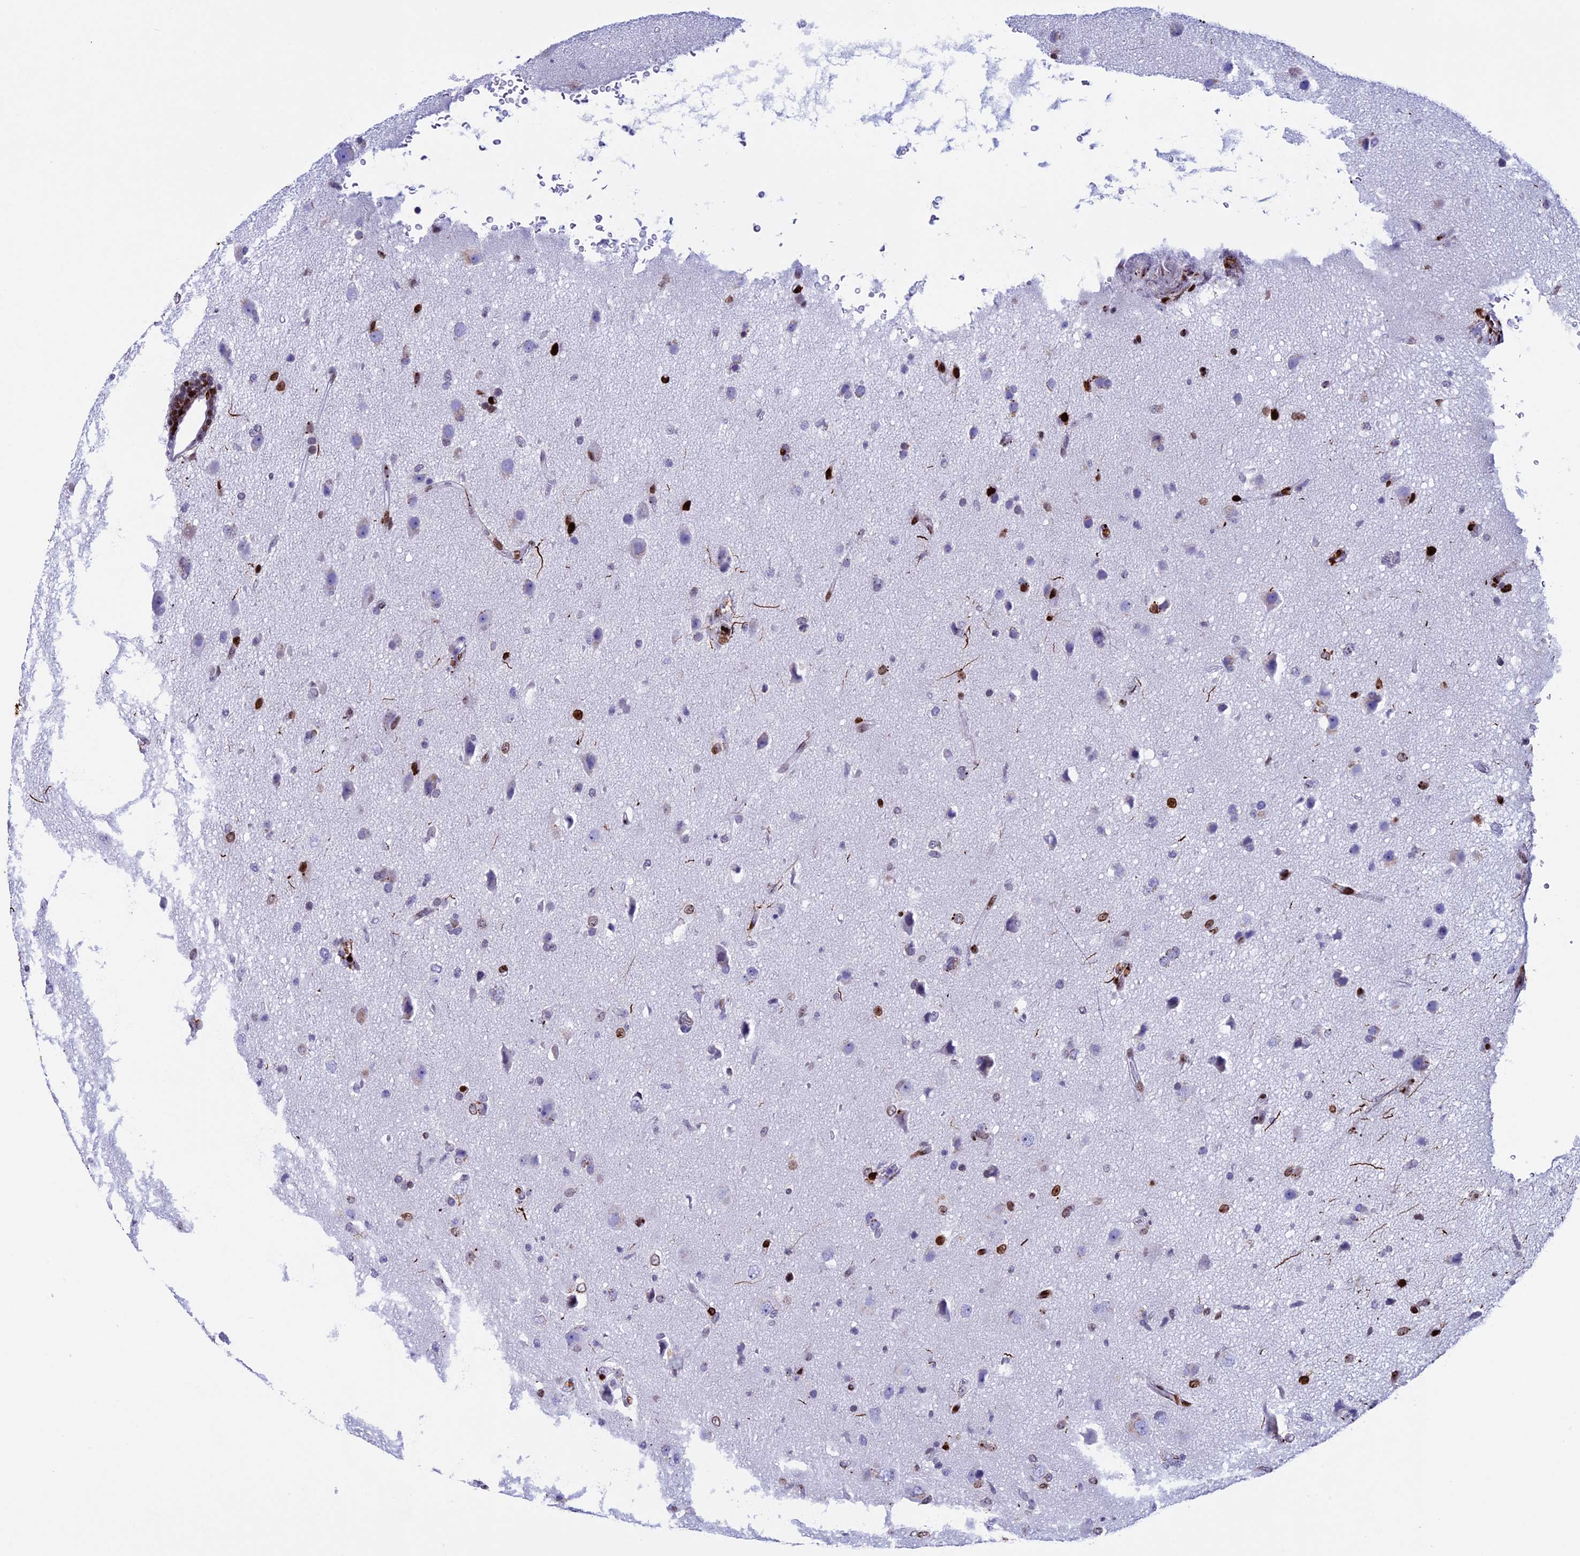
{"staining": {"intensity": "strong", "quantity": "<25%", "location": "nuclear"}, "tissue": "glioma", "cell_type": "Tumor cells", "image_type": "cancer", "snomed": [{"axis": "morphology", "description": "Glioma, malignant, High grade"}, {"axis": "topography", "description": "Brain"}], "caption": "Glioma stained with immunohistochemistry (IHC) exhibits strong nuclear staining in about <25% of tumor cells. (brown staining indicates protein expression, while blue staining denotes nuclei).", "gene": "BTBD3", "patient": {"sex": "female", "age": 57}}